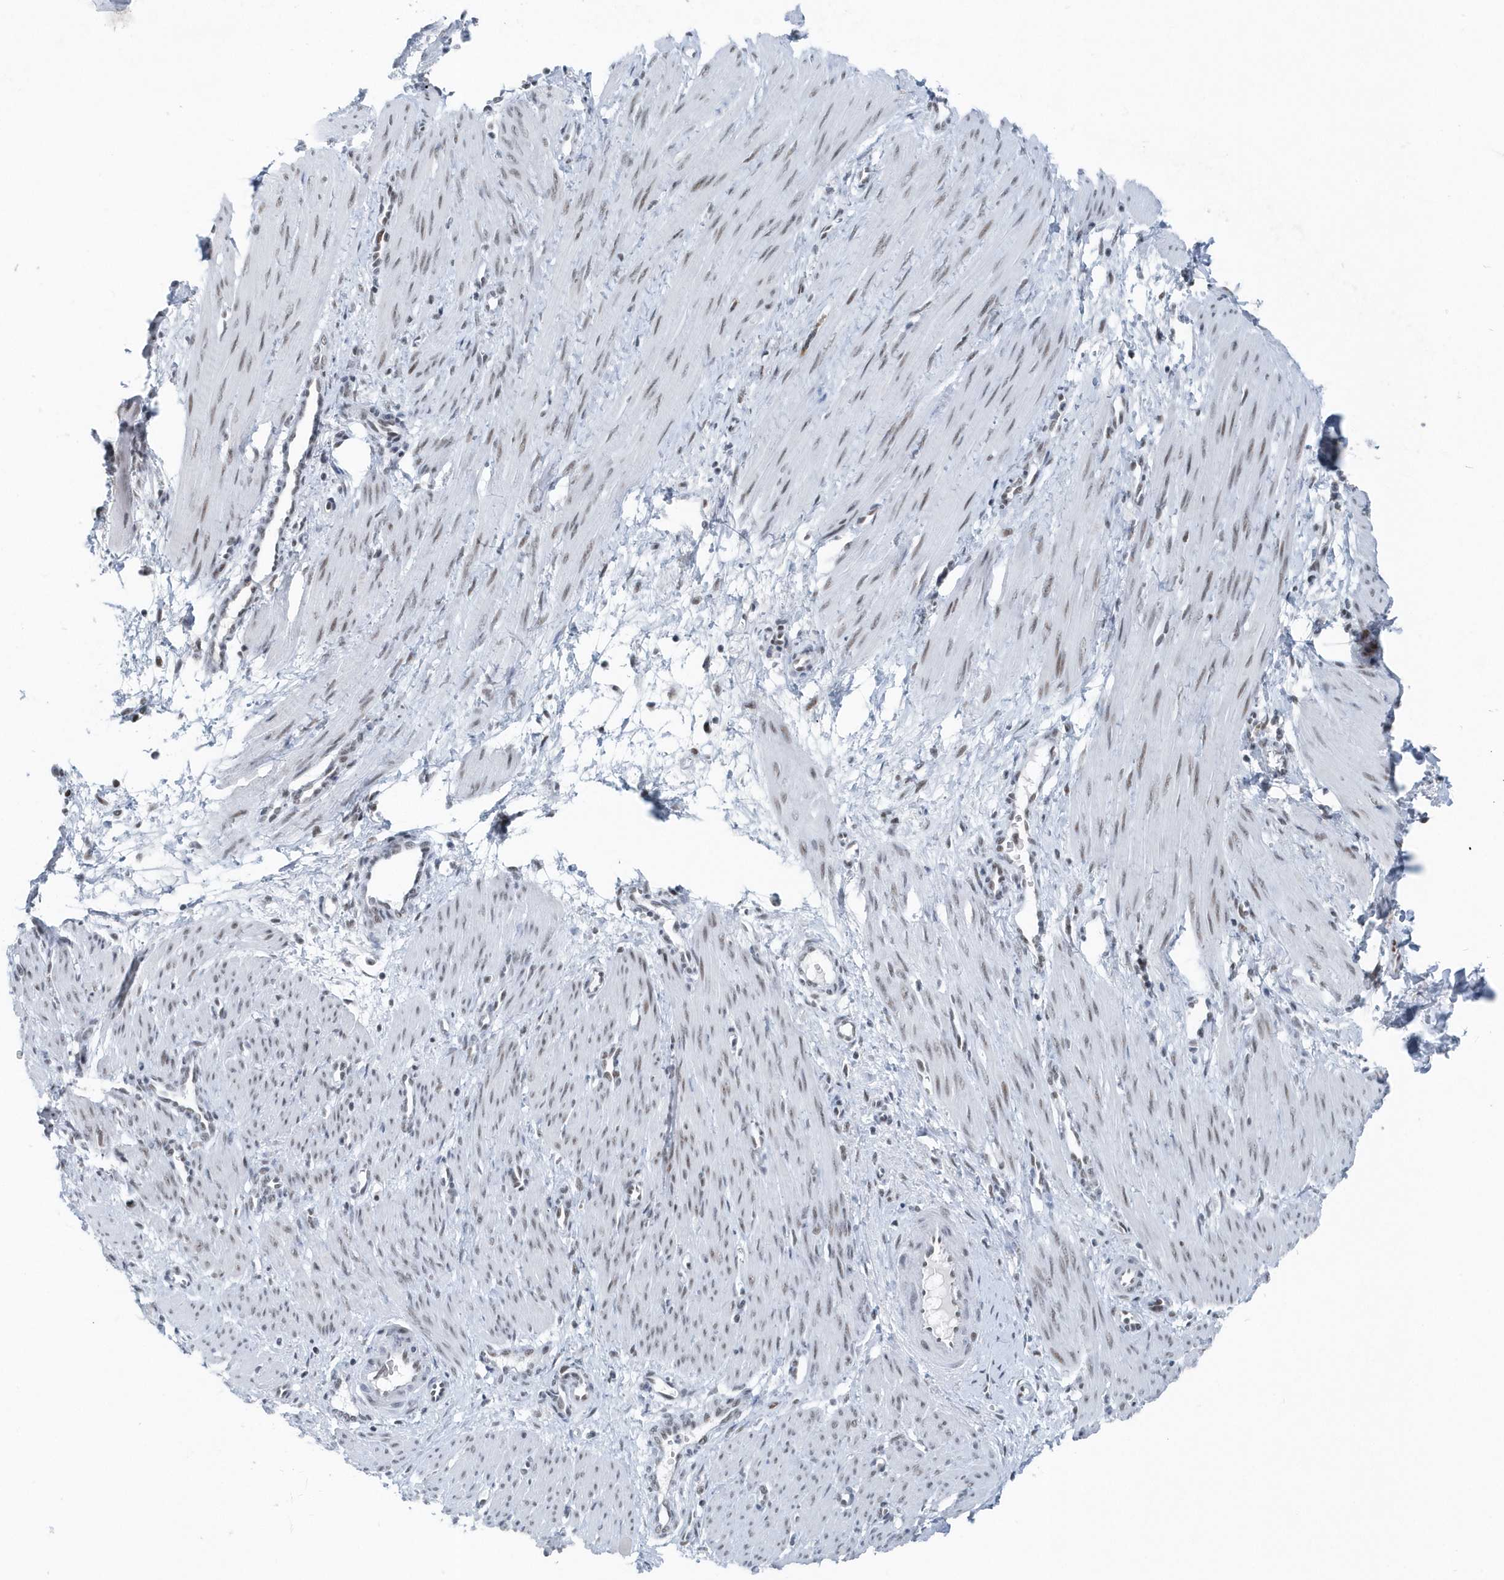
{"staining": {"intensity": "moderate", "quantity": "25%-75%", "location": "nuclear"}, "tissue": "smooth muscle", "cell_type": "Smooth muscle cells", "image_type": "normal", "snomed": [{"axis": "morphology", "description": "Normal tissue, NOS"}, {"axis": "topography", "description": "Endometrium"}], "caption": "This is a micrograph of IHC staining of normal smooth muscle, which shows moderate expression in the nuclear of smooth muscle cells.", "gene": "FIP1L1", "patient": {"sex": "female", "age": 33}}